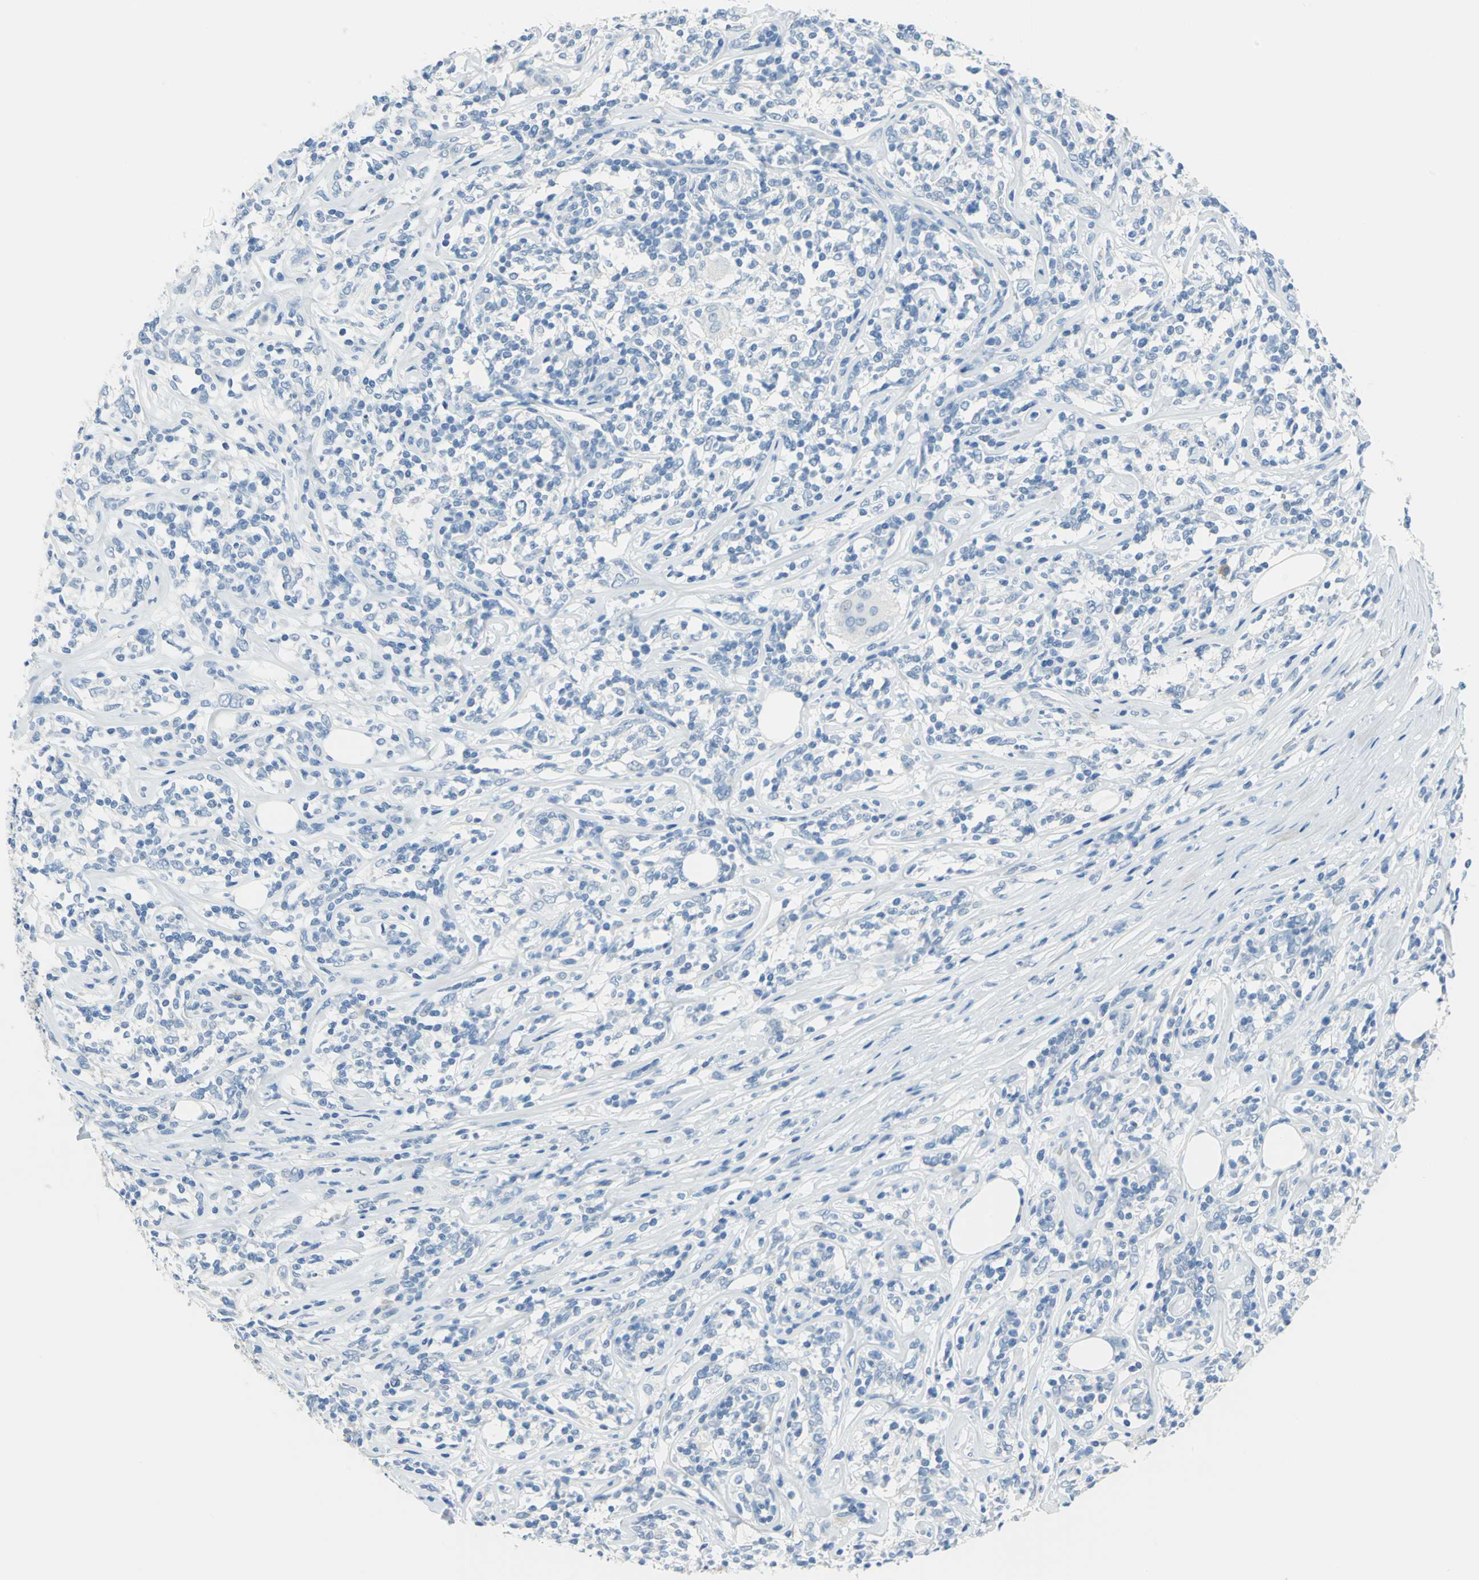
{"staining": {"intensity": "negative", "quantity": "none", "location": "none"}, "tissue": "lymphoma", "cell_type": "Tumor cells", "image_type": "cancer", "snomed": [{"axis": "morphology", "description": "Malignant lymphoma, non-Hodgkin's type, High grade"}, {"axis": "topography", "description": "Lymph node"}], "caption": "IHC image of lymphoma stained for a protein (brown), which demonstrates no staining in tumor cells.", "gene": "PKLR", "patient": {"sex": "female", "age": 84}}